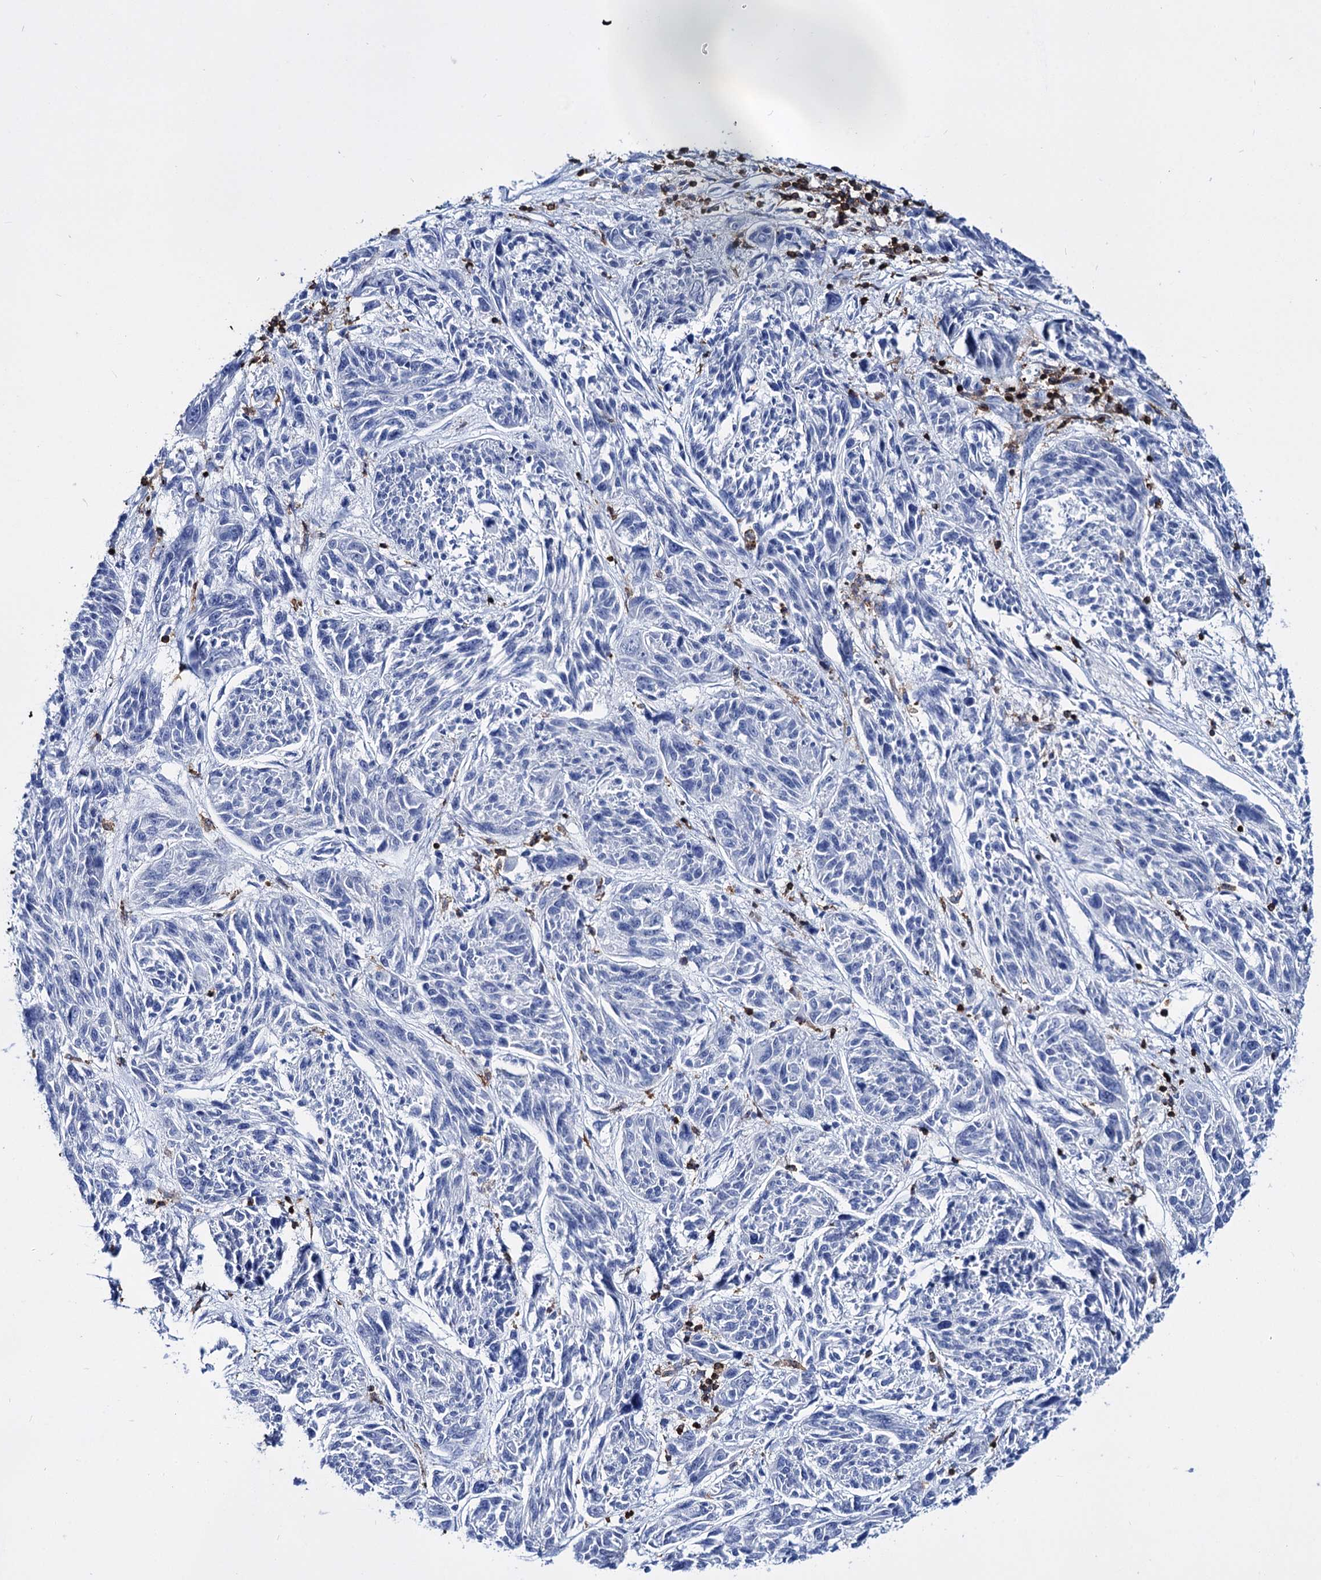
{"staining": {"intensity": "negative", "quantity": "none", "location": "none"}, "tissue": "melanoma", "cell_type": "Tumor cells", "image_type": "cancer", "snomed": [{"axis": "morphology", "description": "Malignant melanoma, NOS"}, {"axis": "topography", "description": "Skin"}], "caption": "Melanoma was stained to show a protein in brown. There is no significant positivity in tumor cells. (Brightfield microscopy of DAB (3,3'-diaminobenzidine) IHC at high magnification).", "gene": "DEF6", "patient": {"sex": "male", "age": 53}}